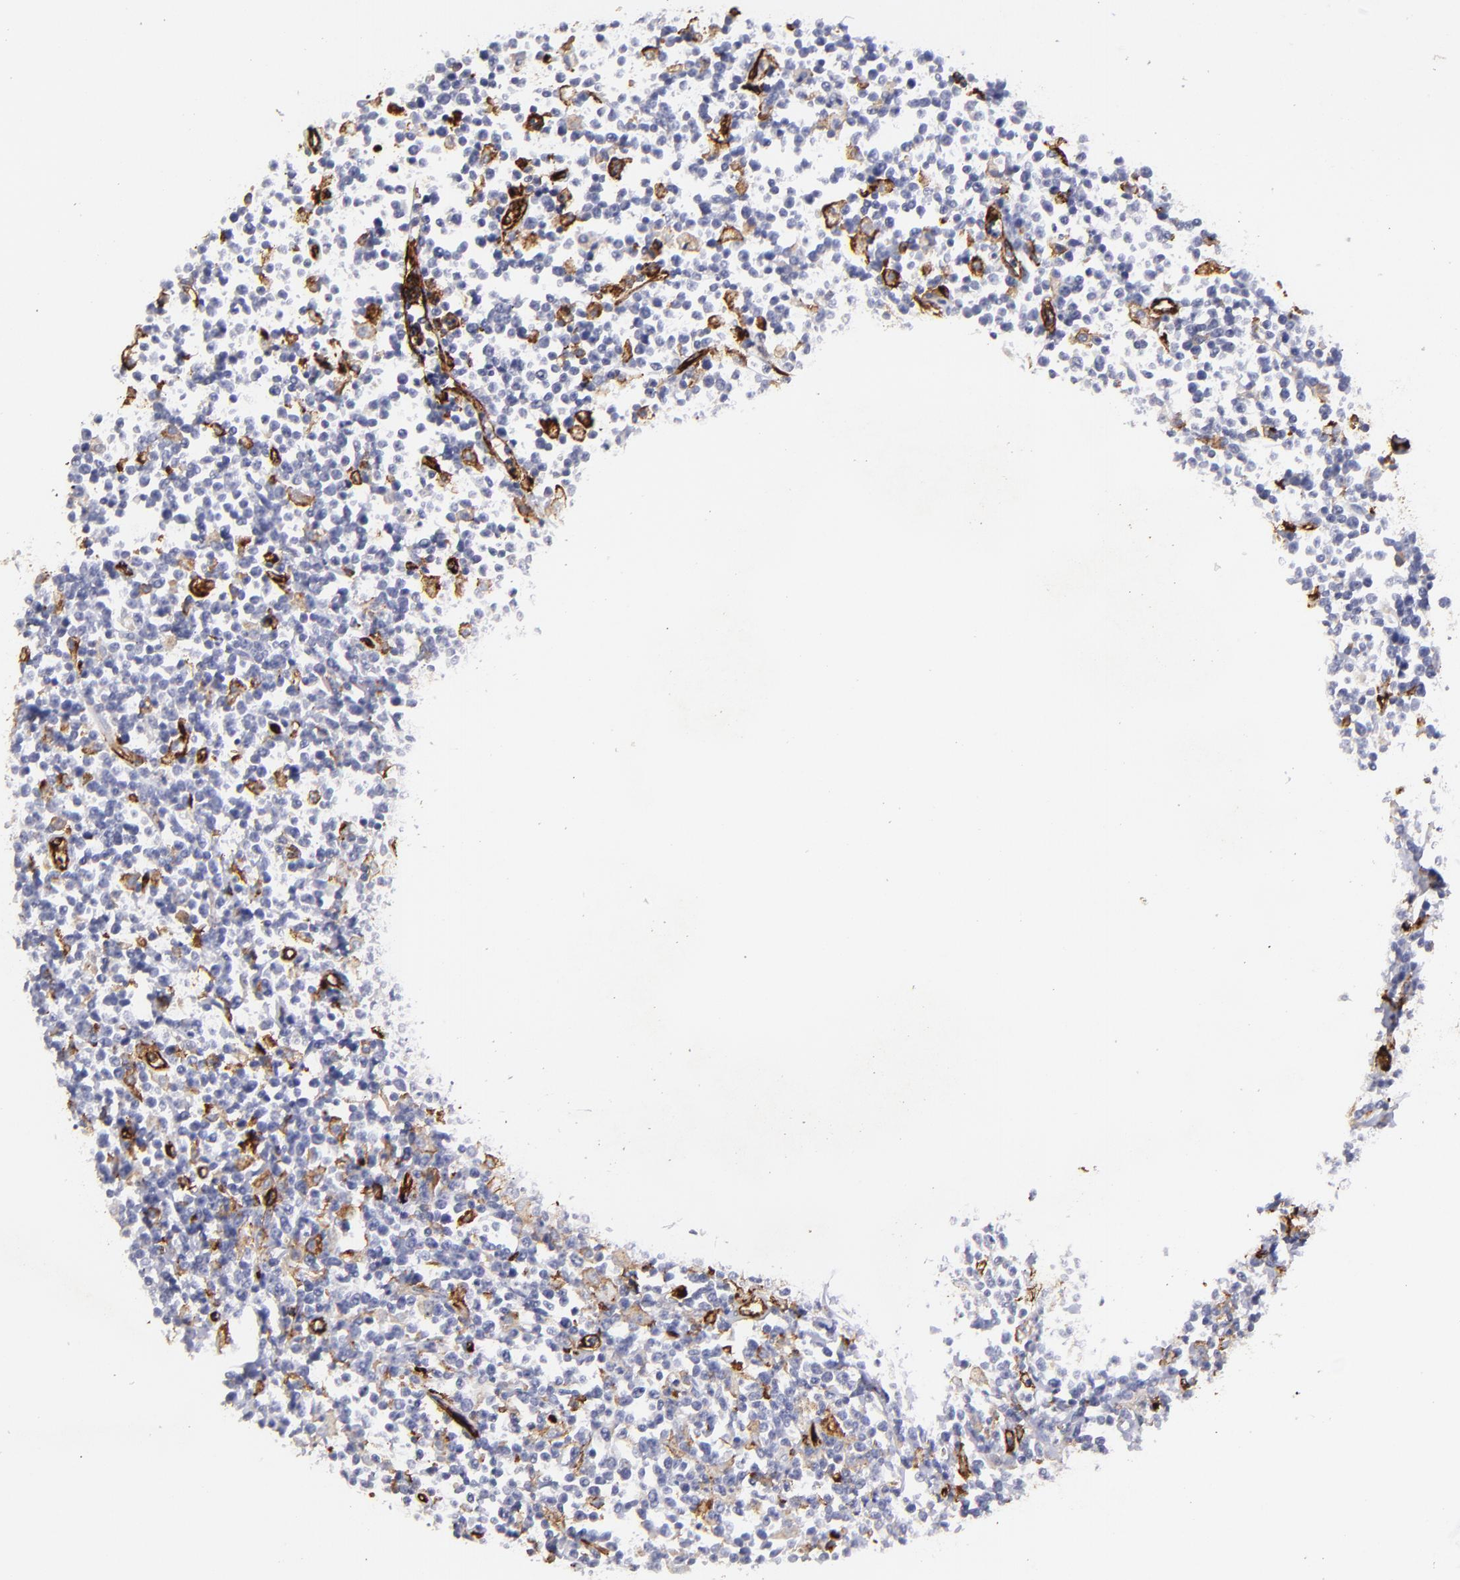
{"staining": {"intensity": "negative", "quantity": "none", "location": "none"}, "tissue": "lymphoma", "cell_type": "Tumor cells", "image_type": "cancer", "snomed": [{"axis": "morphology", "description": "Malignant lymphoma, non-Hodgkin's type, High grade"}, {"axis": "topography", "description": "Colon"}], "caption": "Image shows no protein expression in tumor cells of lymphoma tissue.", "gene": "DYSF", "patient": {"sex": "male", "age": 82}}